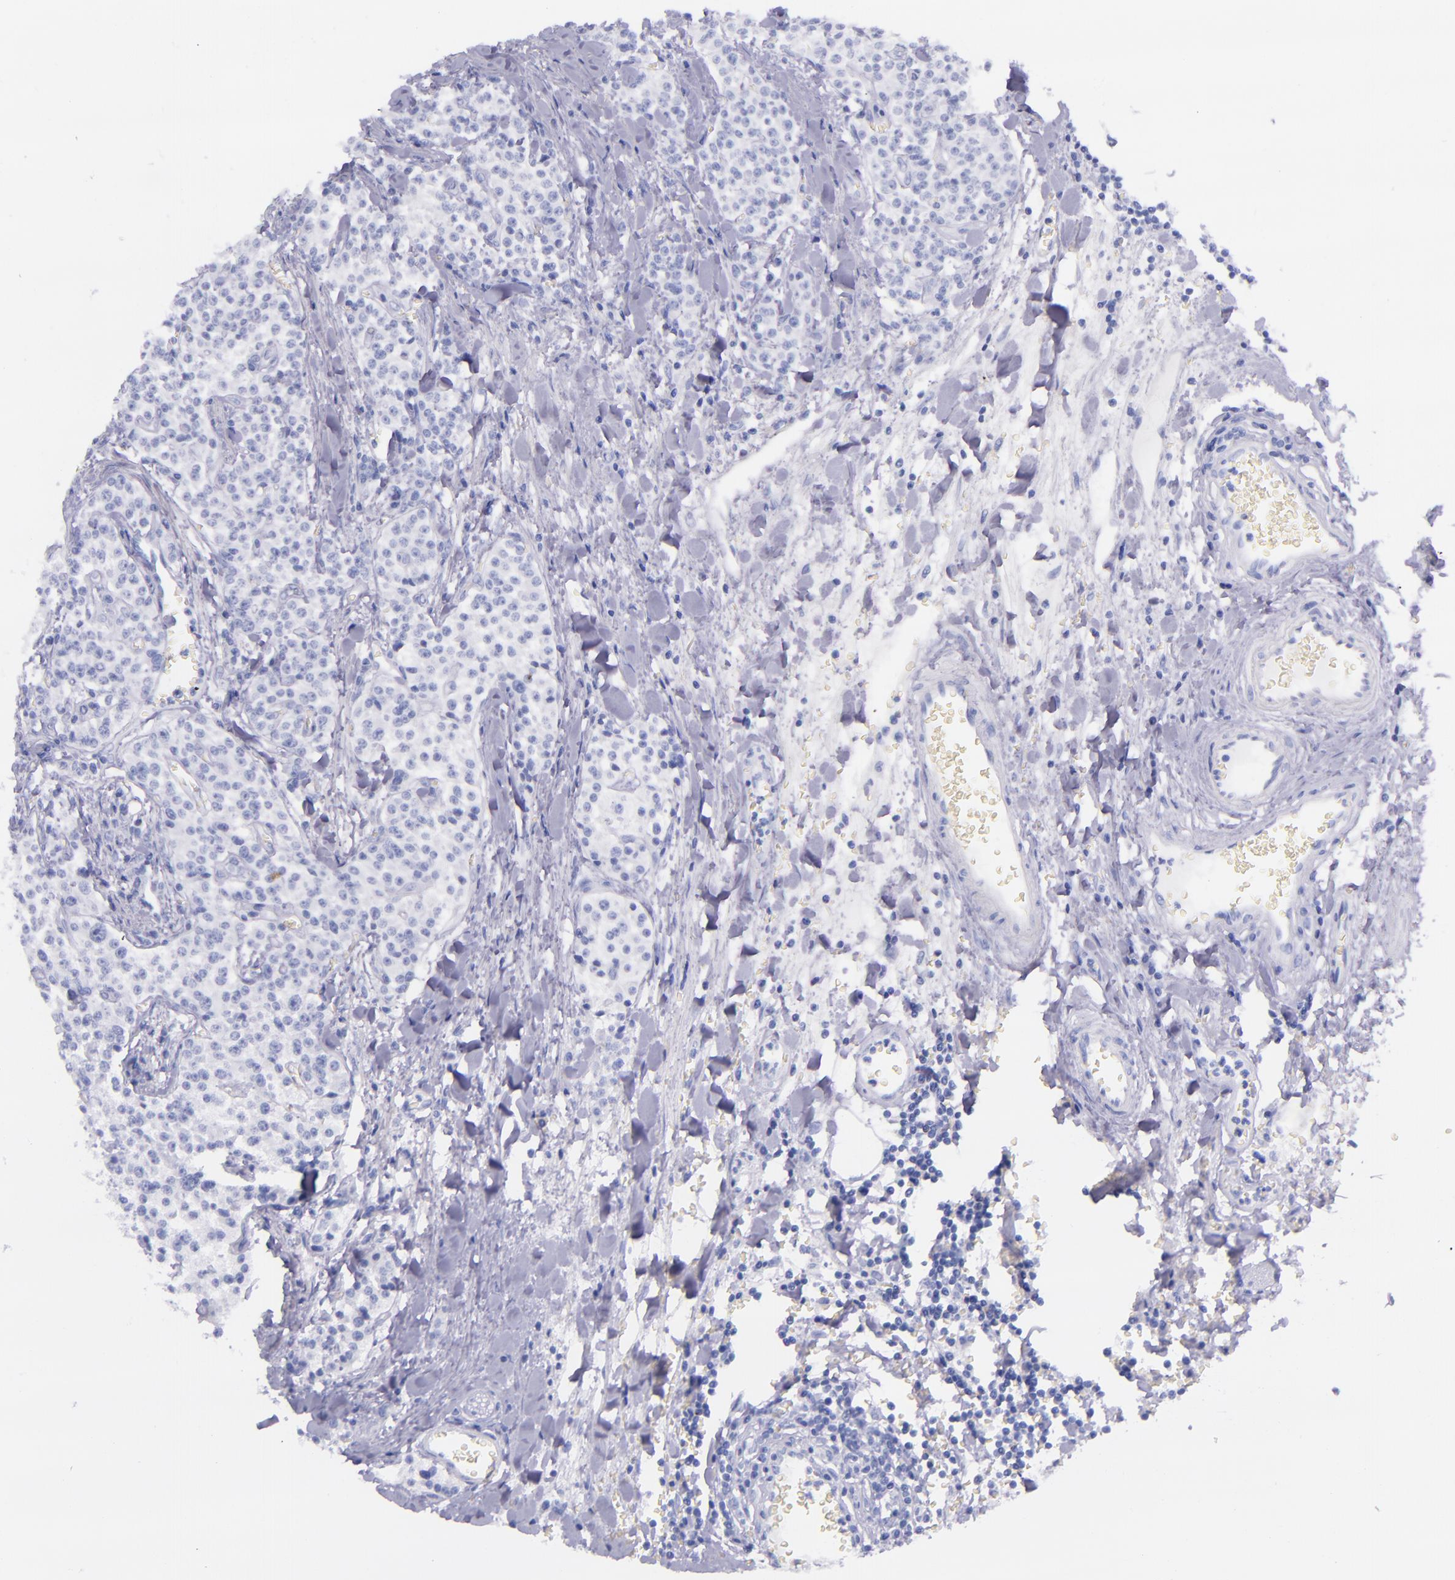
{"staining": {"intensity": "negative", "quantity": "none", "location": "none"}, "tissue": "carcinoid", "cell_type": "Tumor cells", "image_type": "cancer", "snomed": [{"axis": "morphology", "description": "Carcinoid, malignant, NOS"}, {"axis": "topography", "description": "Stomach"}], "caption": "DAB immunohistochemical staining of carcinoid (malignant) demonstrates no significant staining in tumor cells.", "gene": "LAG3", "patient": {"sex": "female", "age": 76}}